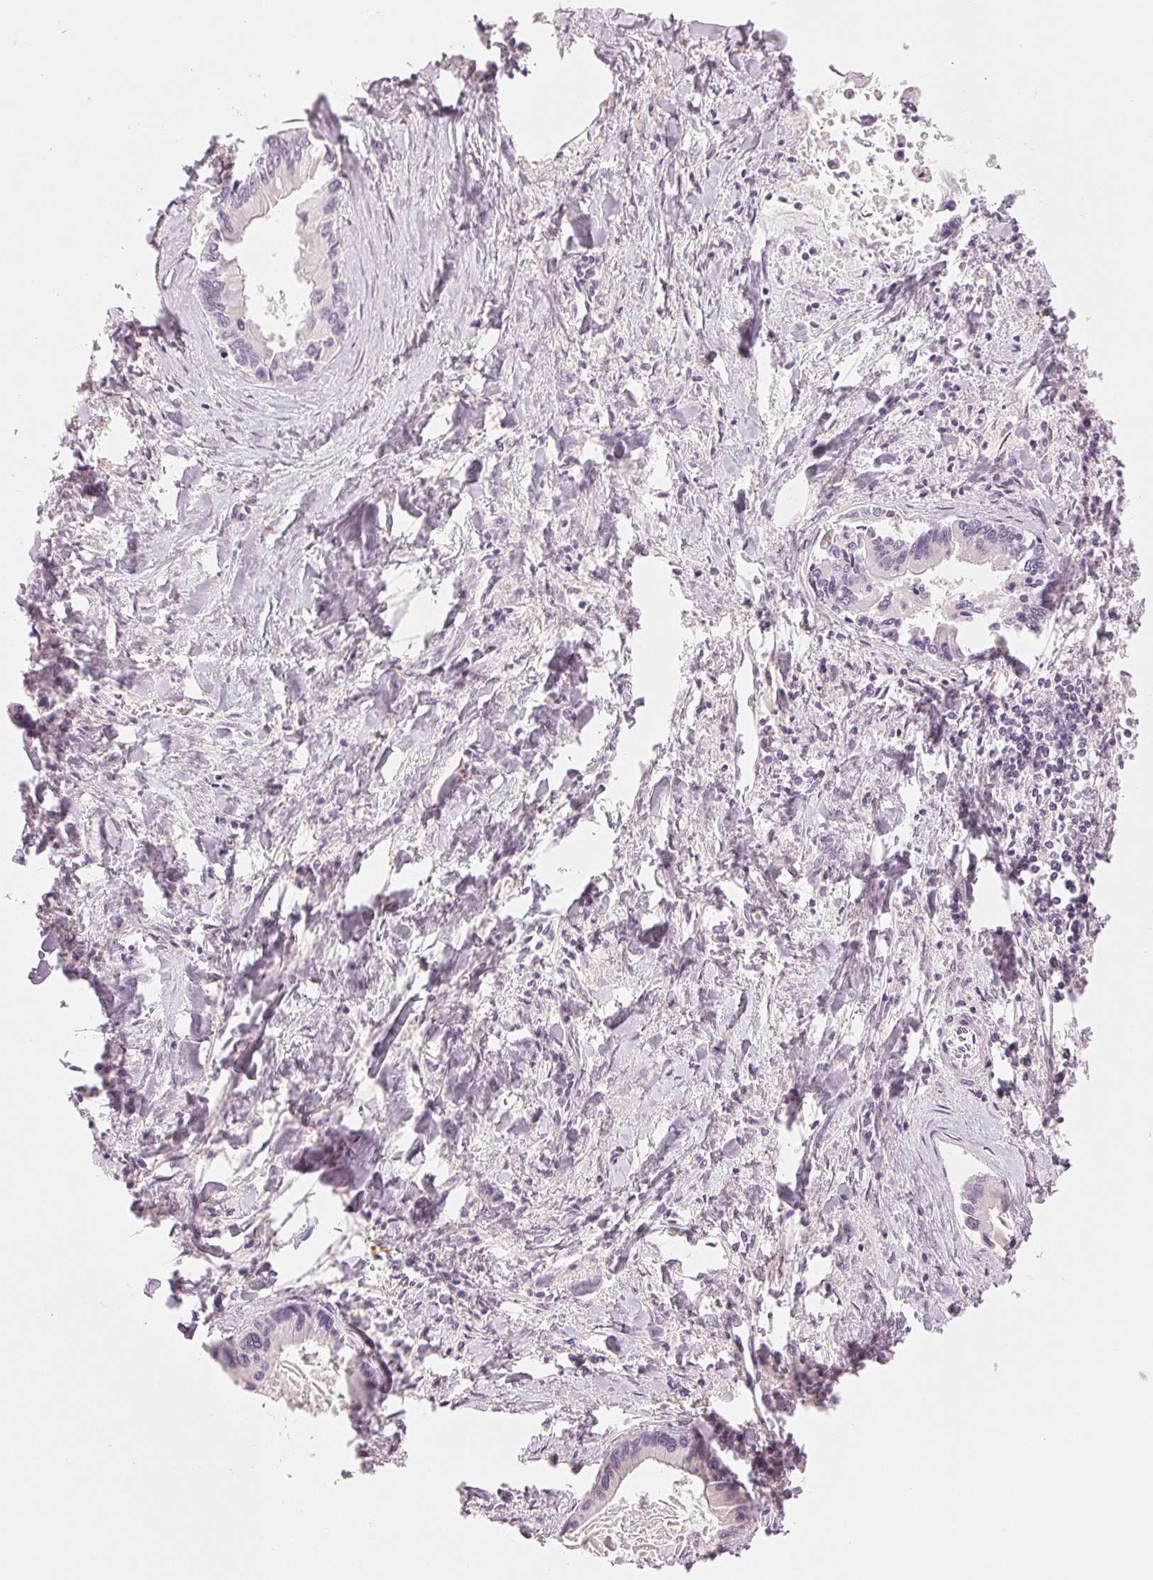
{"staining": {"intensity": "negative", "quantity": "none", "location": "none"}, "tissue": "liver cancer", "cell_type": "Tumor cells", "image_type": "cancer", "snomed": [{"axis": "morphology", "description": "Cholangiocarcinoma"}, {"axis": "topography", "description": "Liver"}], "caption": "DAB immunohistochemical staining of liver cancer demonstrates no significant positivity in tumor cells. The staining was performed using DAB to visualize the protein expression in brown, while the nuclei were stained in blue with hematoxylin (Magnification: 20x).", "gene": "MAP1LC3A", "patient": {"sex": "male", "age": 66}}